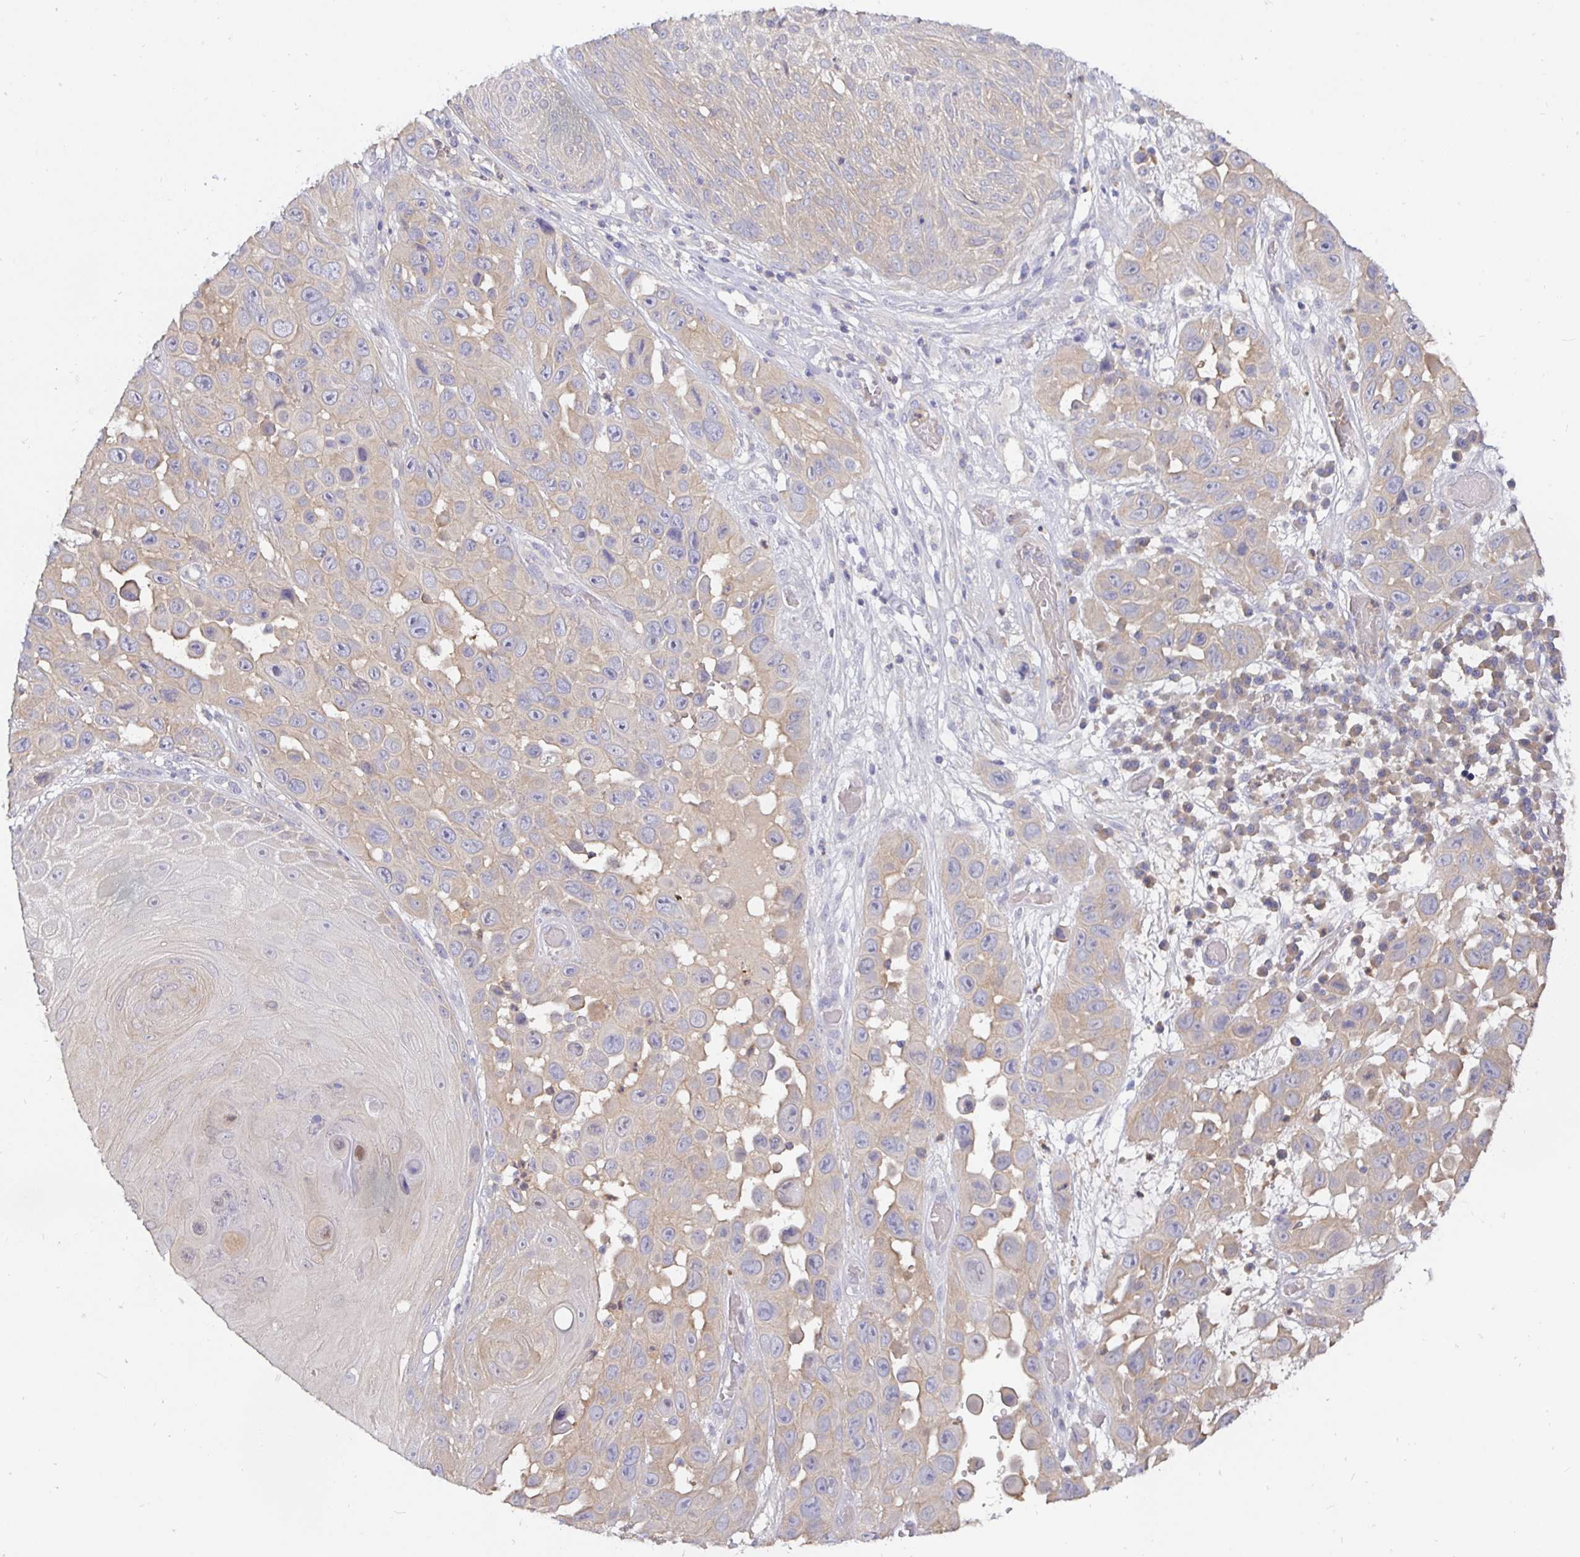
{"staining": {"intensity": "weak", "quantity": "<25%", "location": "cytoplasmic/membranous"}, "tissue": "skin cancer", "cell_type": "Tumor cells", "image_type": "cancer", "snomed": [{"axis": "morphology", "description": "Squamous cell carcinoma, NOS"}, {"axis": "topography", "description": "Skin"}], "caption": "An immunohistochemistry micrograph of skin cancer is shown. There is no staining in tumor cells of skin cancer.", "gene": "KIF21A", "patient": {"sex": "male", "age": 81}}